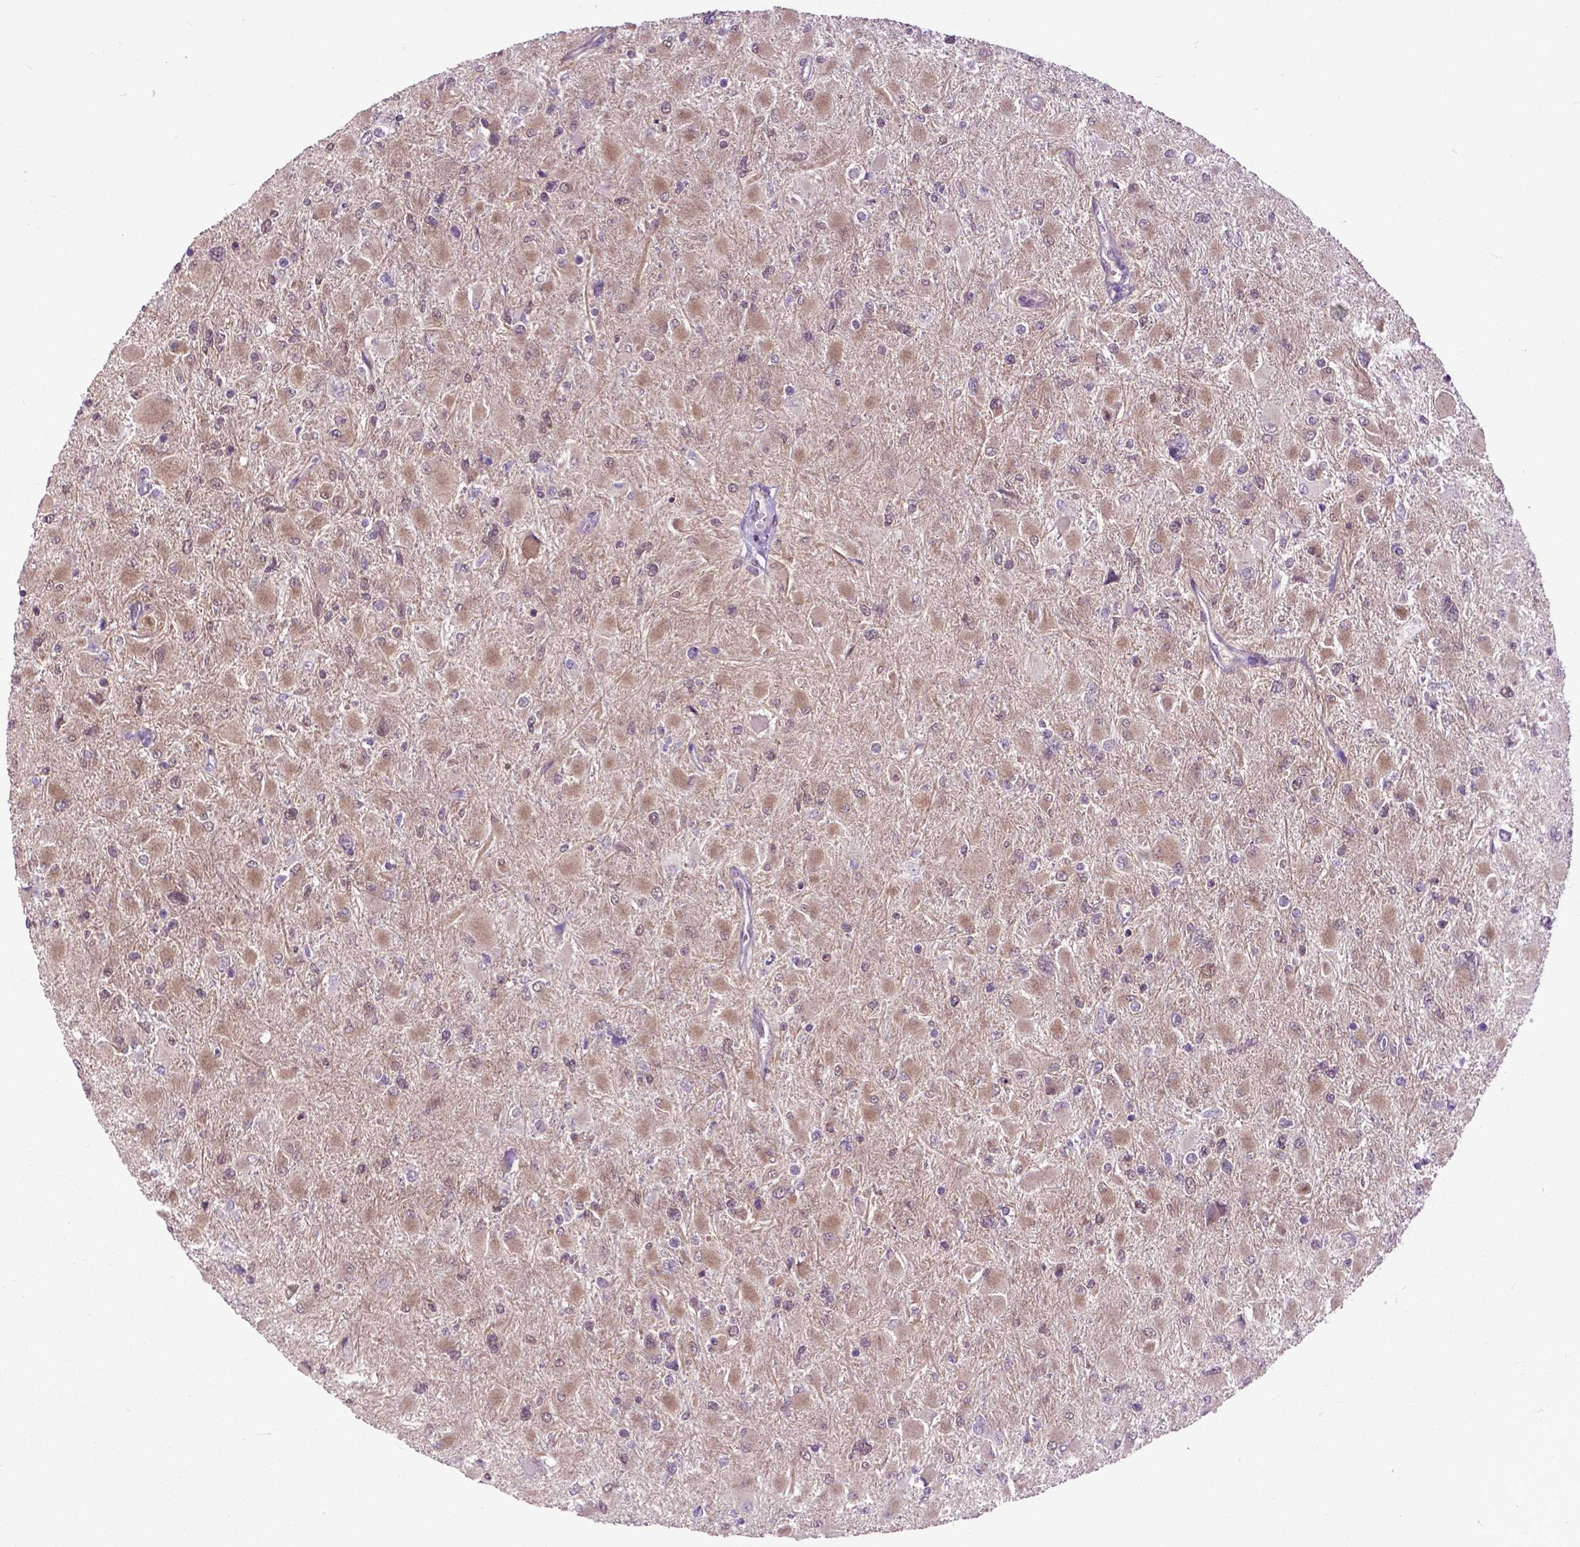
{"staining": {"intensity": "negative", "quantity": "none", "location": "none"}, "tissue": "glioma", "cell_type": "Tumor cells", "image_type": "cancer", "snomed": [{"axis": "morphology", "description": "Glioma, malignant, High grade"}, {"axis": "topography", "description": "Cerebral cortex"}], "caption": "IHC of human glioma displays no expression in tumor cells.", "gene": "OTUB1", "patient": {"sex": "female", "age": 36}}